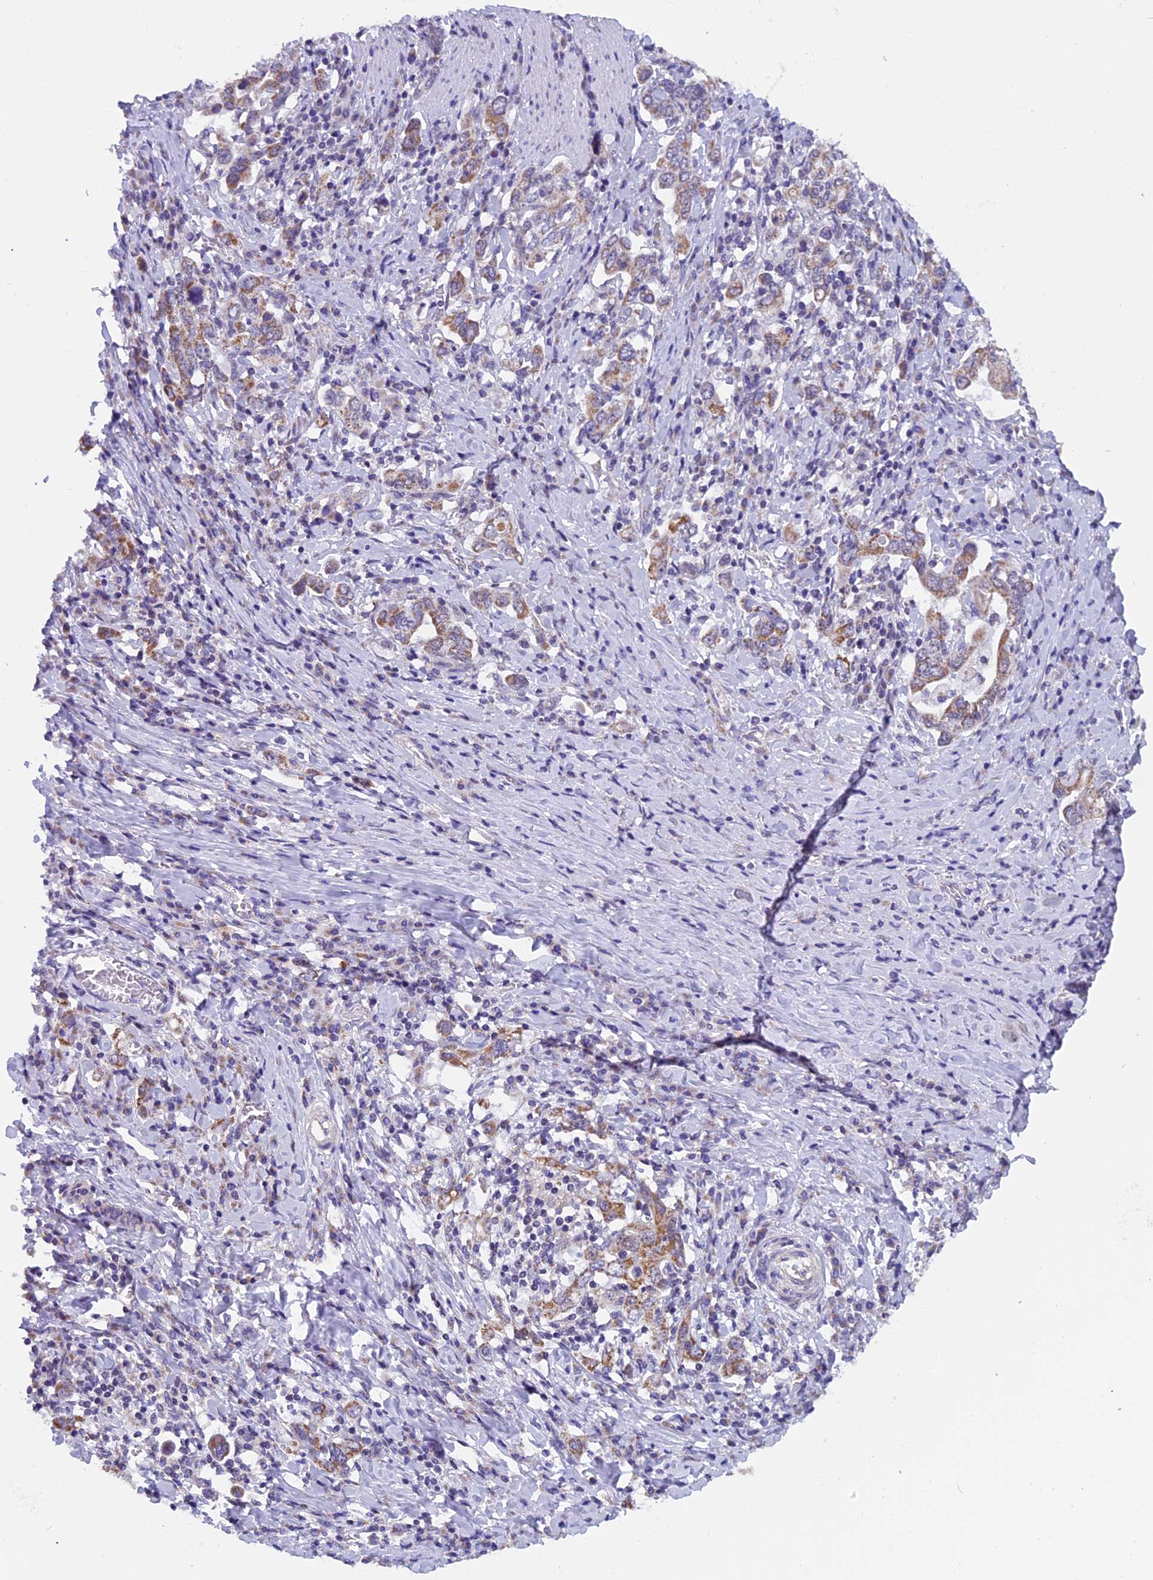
{"staining": {"intensity": "moderate", "quantity": ">75%", "location": "cytoplasmic/membranous"}, "tissue": "stomach cancer", "cell_type": "Tumor cells", "image_type": "cancer", "snomed": [{"axis": "morphology", "description": "Adenocarcinoma, NOS"}, {"axis": "topography", "description": "Stomach, upper"}, {"axis": "topography", "description": "Stomach"}], "caption": "Adenocarcinoma (stomach) stained for a protein (brown) exhibits moderate cytoplasmic/membranous positive positivity in about >75% of tumor cells.", "gene": "ZNF317", "patient": {"sex": "male", "age": 62}}